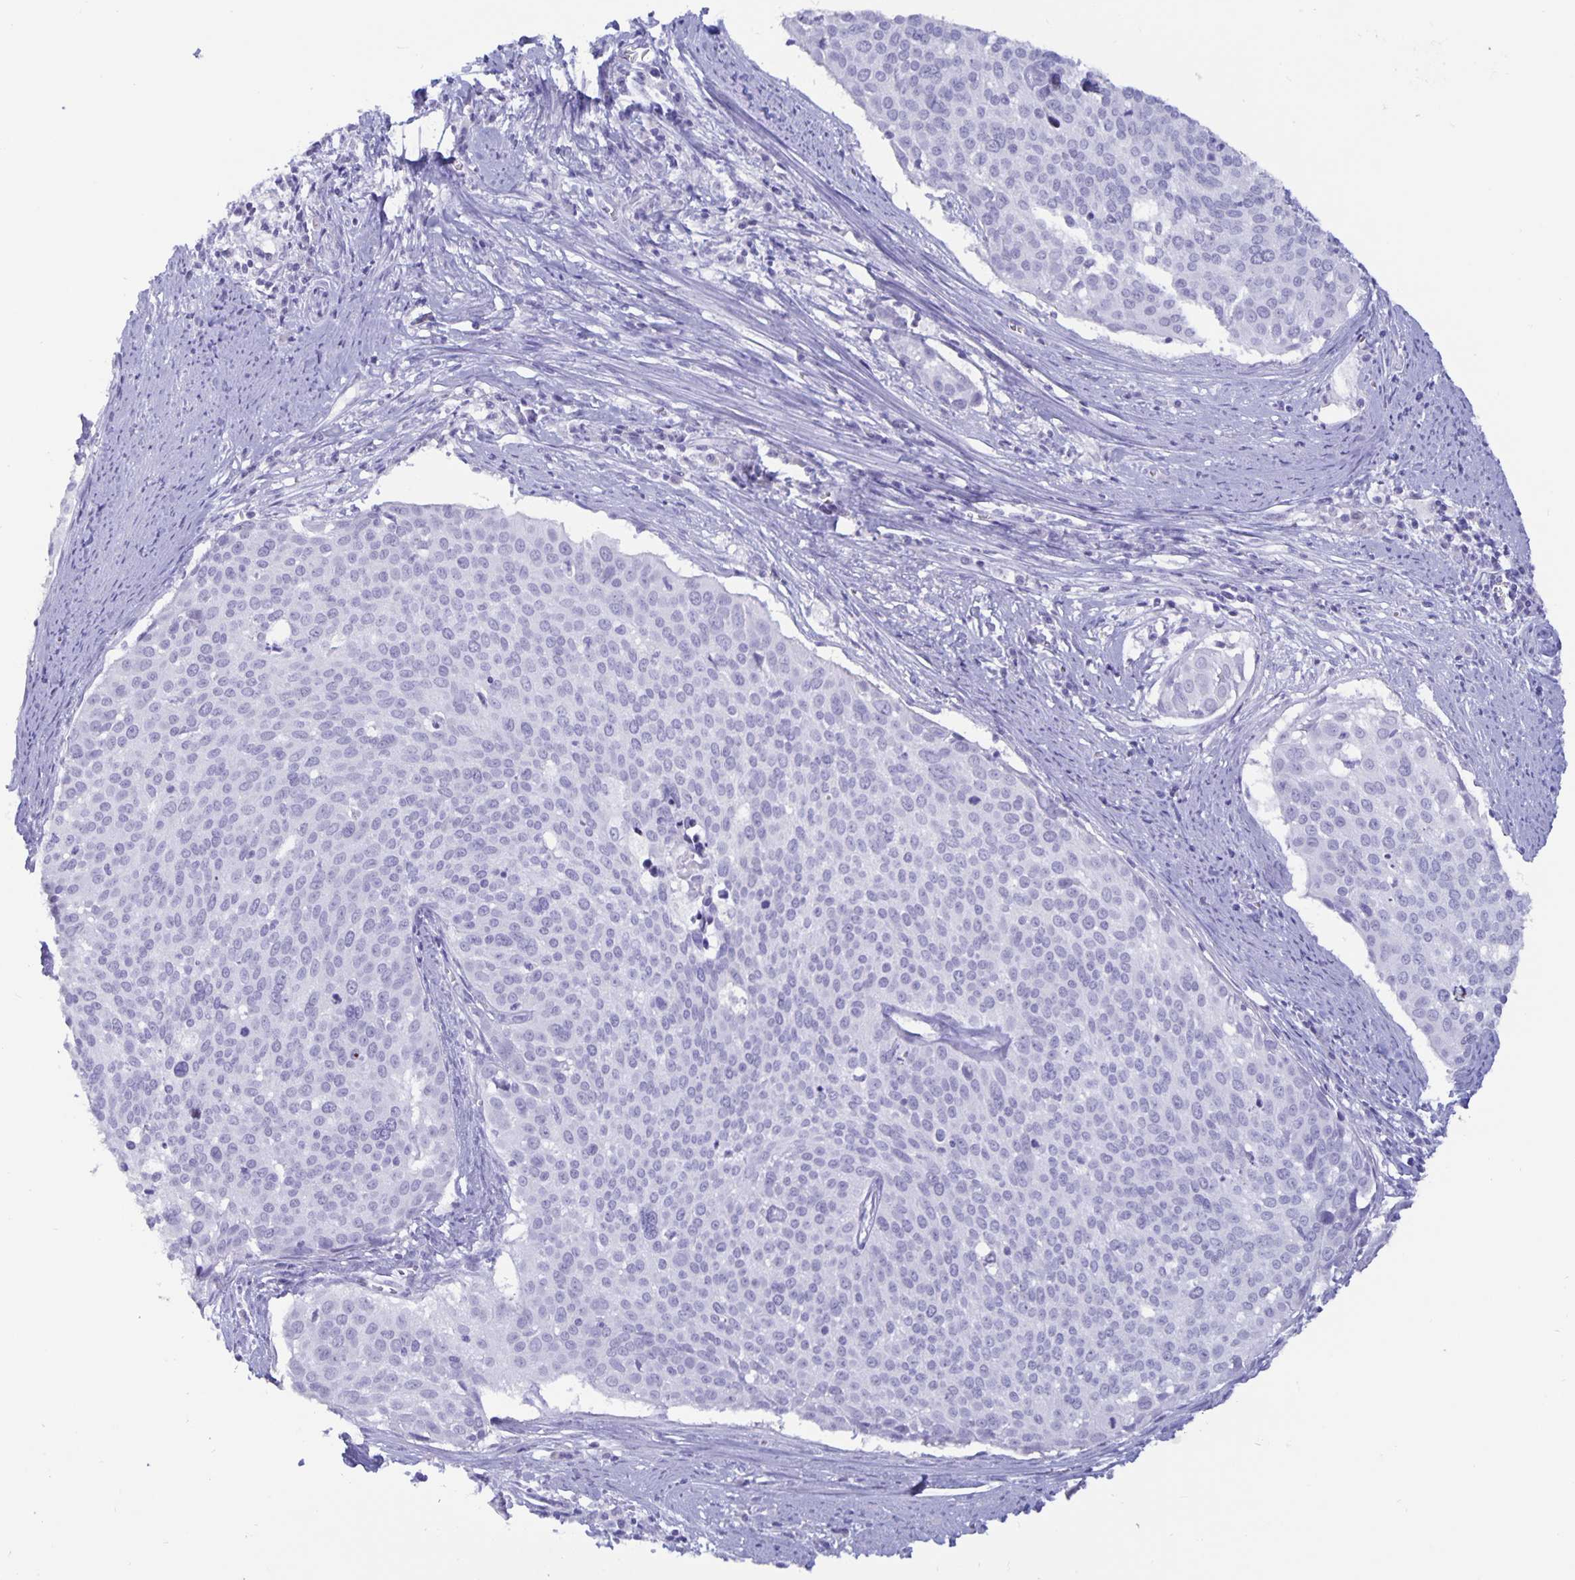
{"staining": {"intensity": "negative", "quantity": "none", "location": "none"}, "tissue": "cervical cancer", "cell_type": "Tumor cells", "image_type": "cancer", "snomed": [{"axis": "morphology", "description": "Squamous cell carcinoma, NOS"}, {"axis": "topography", "description": "Cervix"}], "caption": "Histopathology image shows no protein positivity in tumor cells of cervical cancer tissue.", "gene": "BPIFA3", "patient": {"sex": "female", "age": 39}}